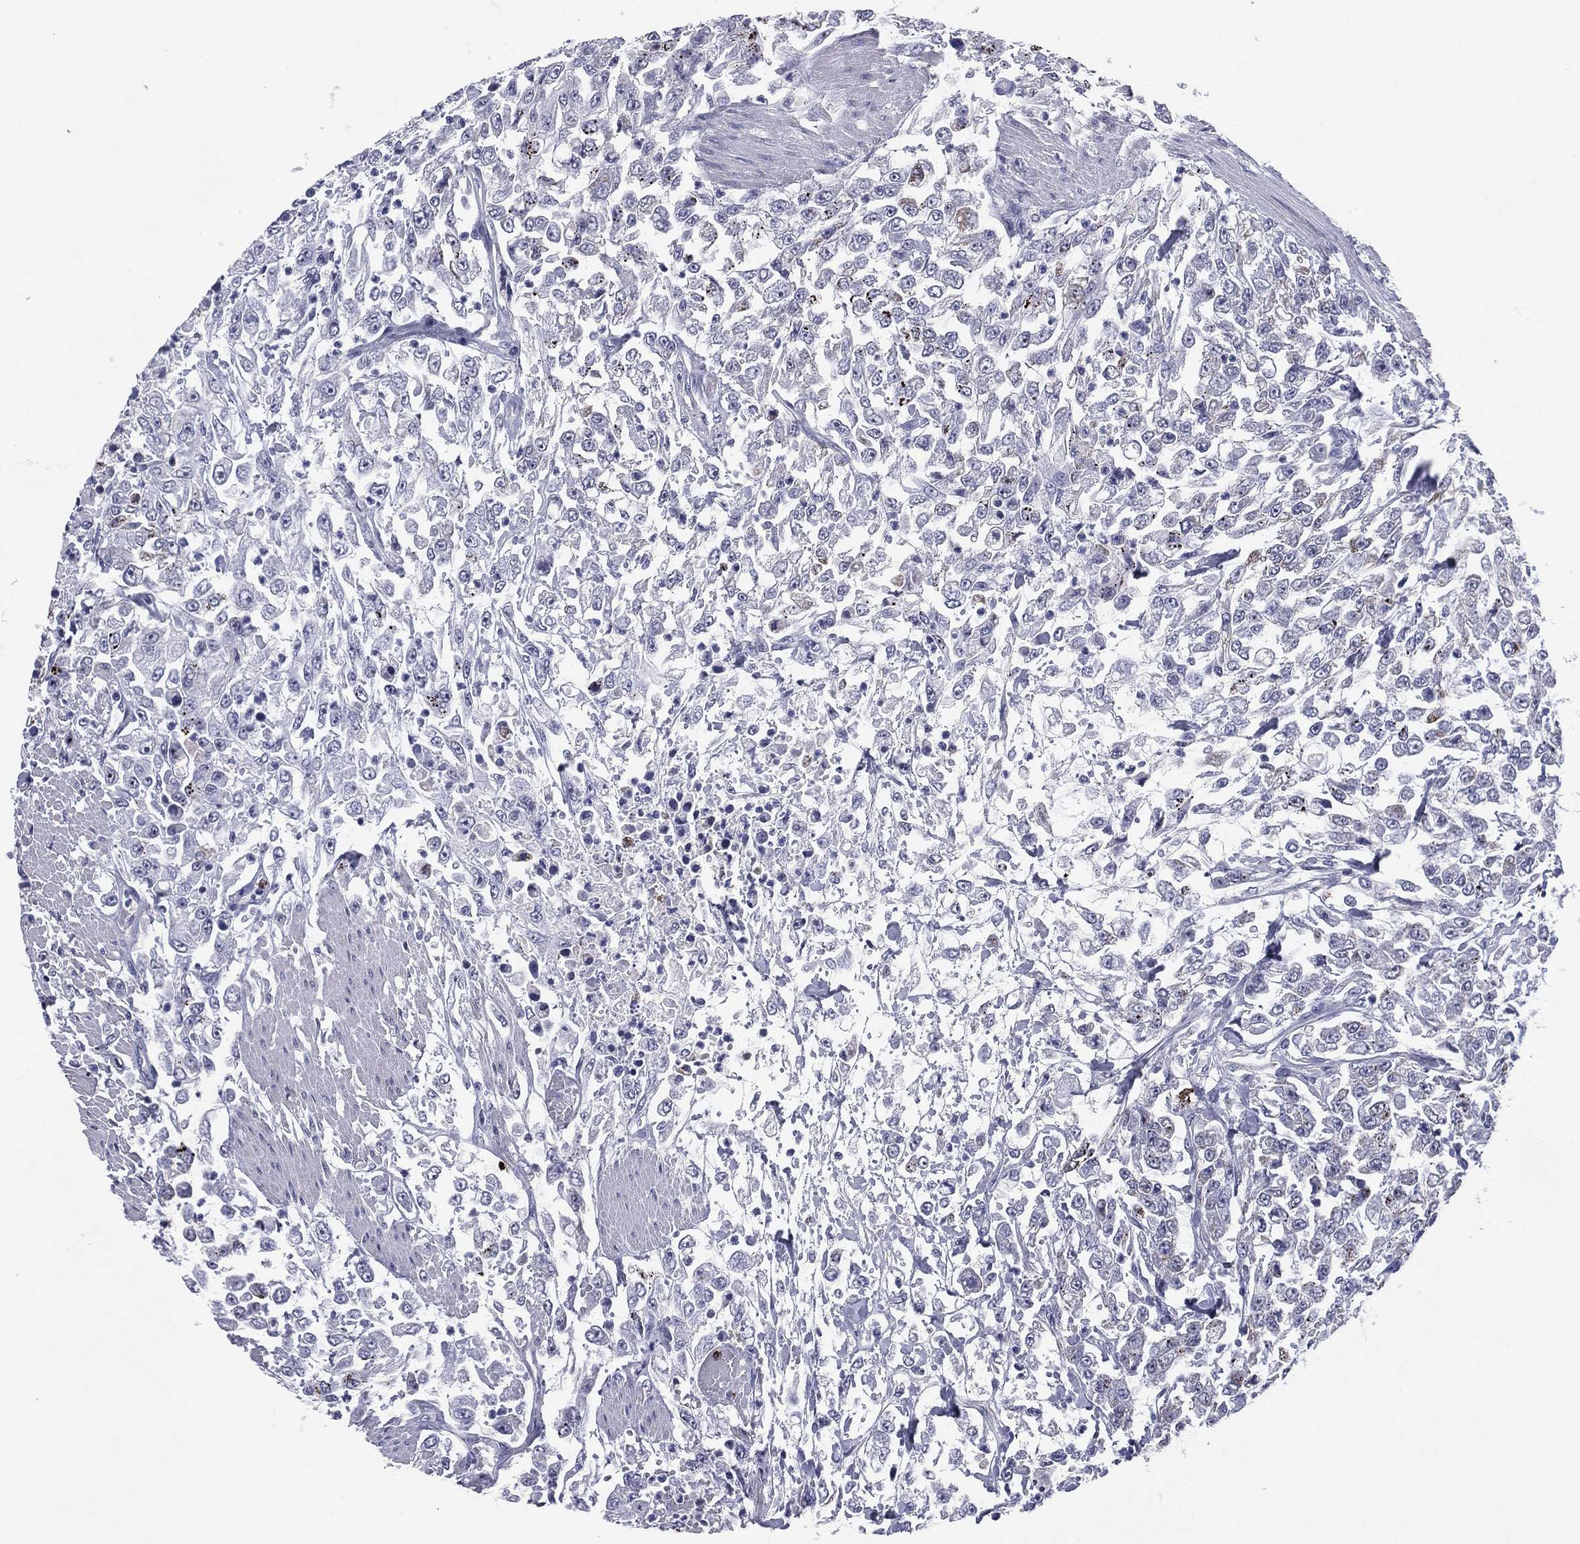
{"staining": {"intensity": "negative", "quantity": "none", "location": "none"}, "tissue": "urothelial cancer", "cell_type": "Tumor cells", "image_type": "cancer", "snomed": [{"axis": "morphology", "description": "Urothelial carcinoma, High grade"}, {"axis": "topography", "description": "Urinary bladder"}], "caption": "The histopathology image displays no staining of tumor cells in high-grade urothelial carcinoma. The staining was performed using DAB to visualize the protein expression in brown, while the nuclei were stained in blue with hematoxylin (Magnification: 20x).", "gene": "HLA-DOA", "patient": {"sex": "male", "age": 46}}